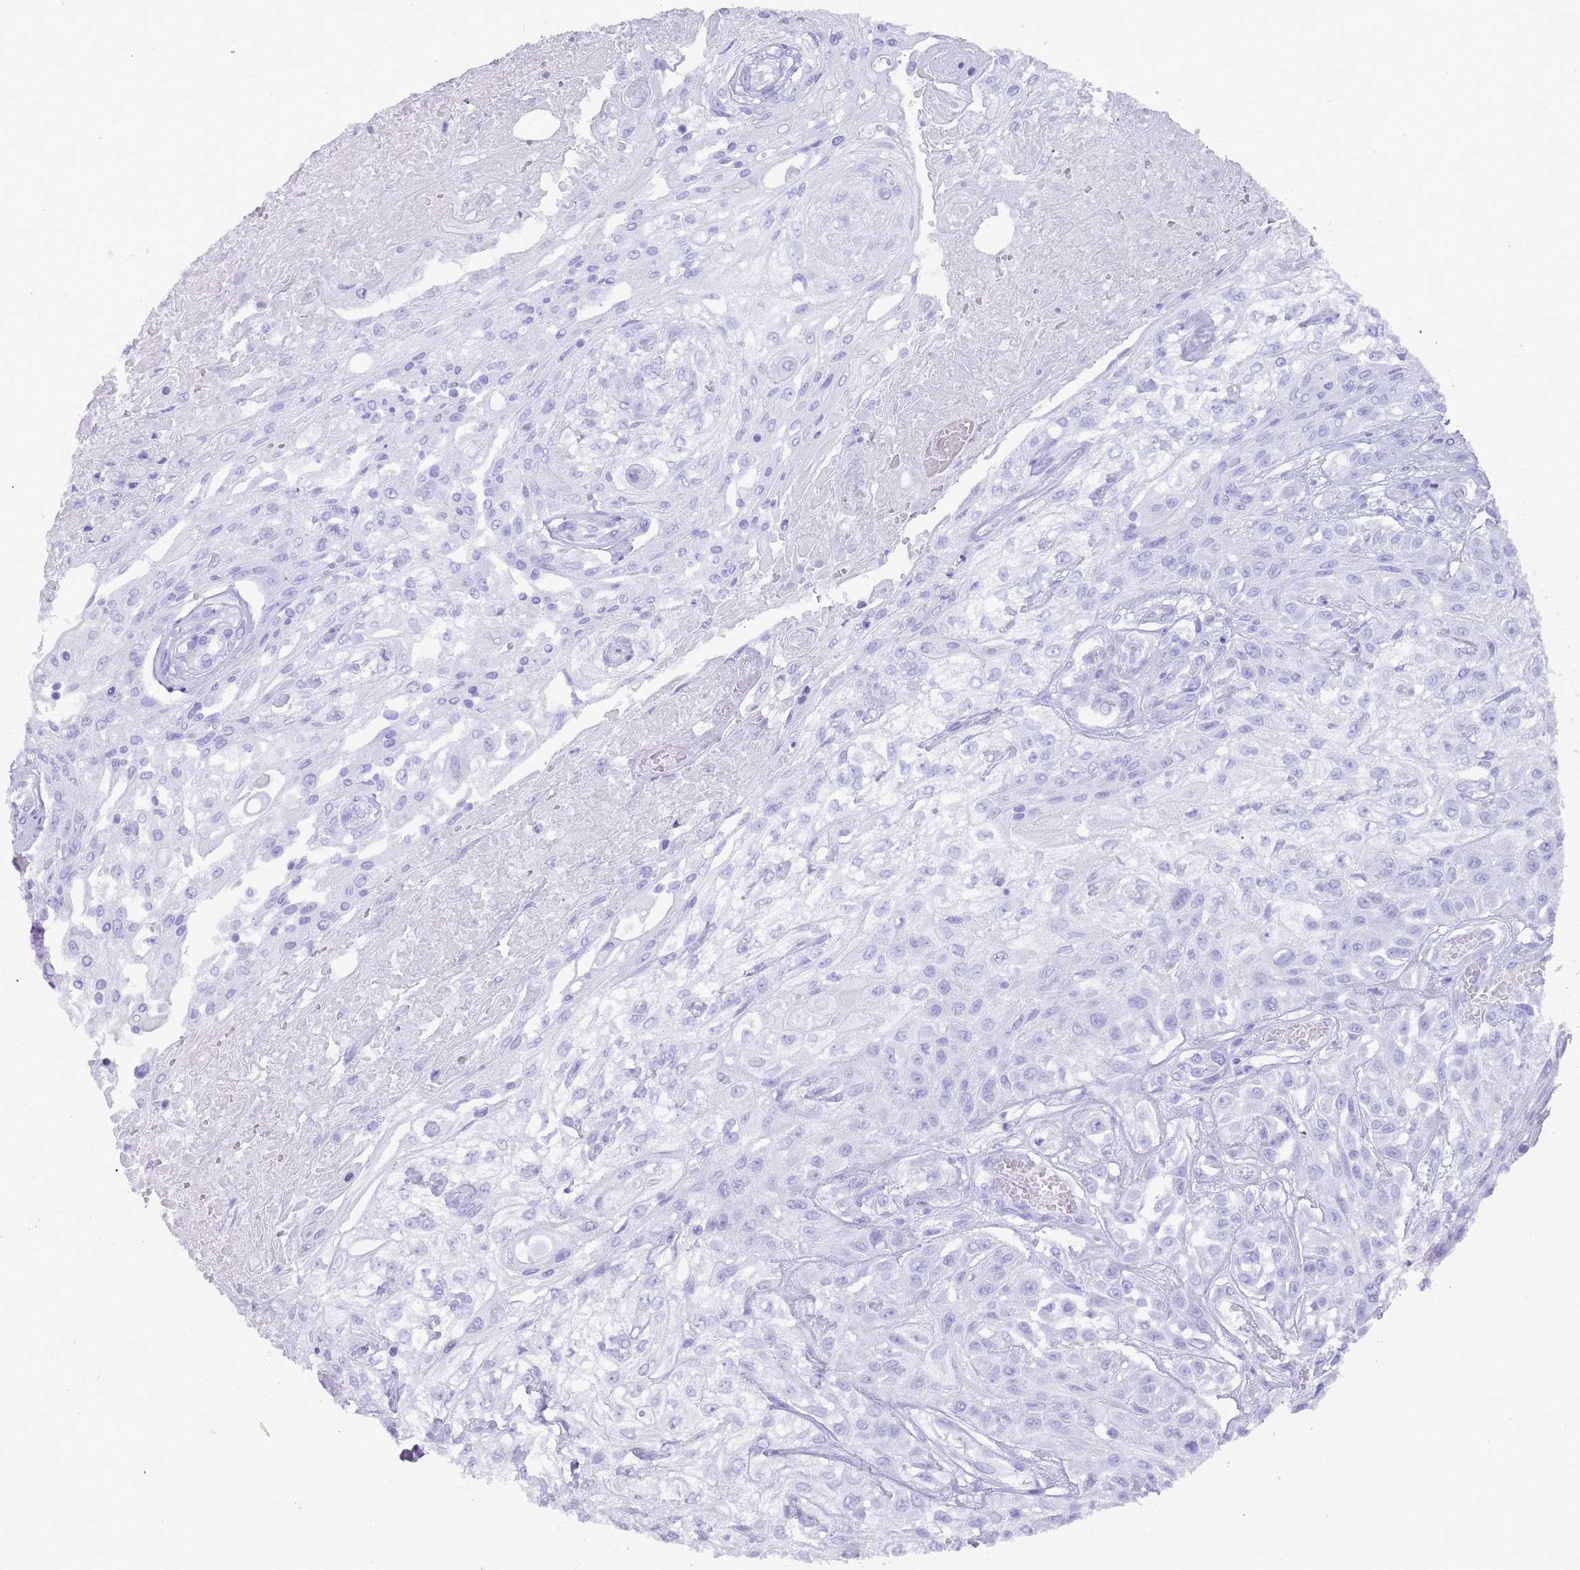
{"staining": {"intensity": "negative", "quantity": "none", "location": "none"}, "tissue": "skin cancer", "cell_type": "Tumor cells", "image_type": "cancer", "snomed": [{"axis": "morphology", "description": "Squamous cell carcinoma, NOS"}, {"axis": "morphology", "description": "Squamous cell carcinoma, metastatic, NOS"}, {"axis": "topography", "description": "Skin"}, {"axis": "topography", "description": "Lymph node"}], "caption": "Immunohistochemistry (IHC) of human skin cancer (squamous cell carcinoma) shows no staining in tumor cells. (Stains: DAB IHC with hematoxylin counter stain, Microscopy: brightfield microscopy at high magnification).", "gene": "MYADML2", "patient": {"sex": "male", "age": 75}}